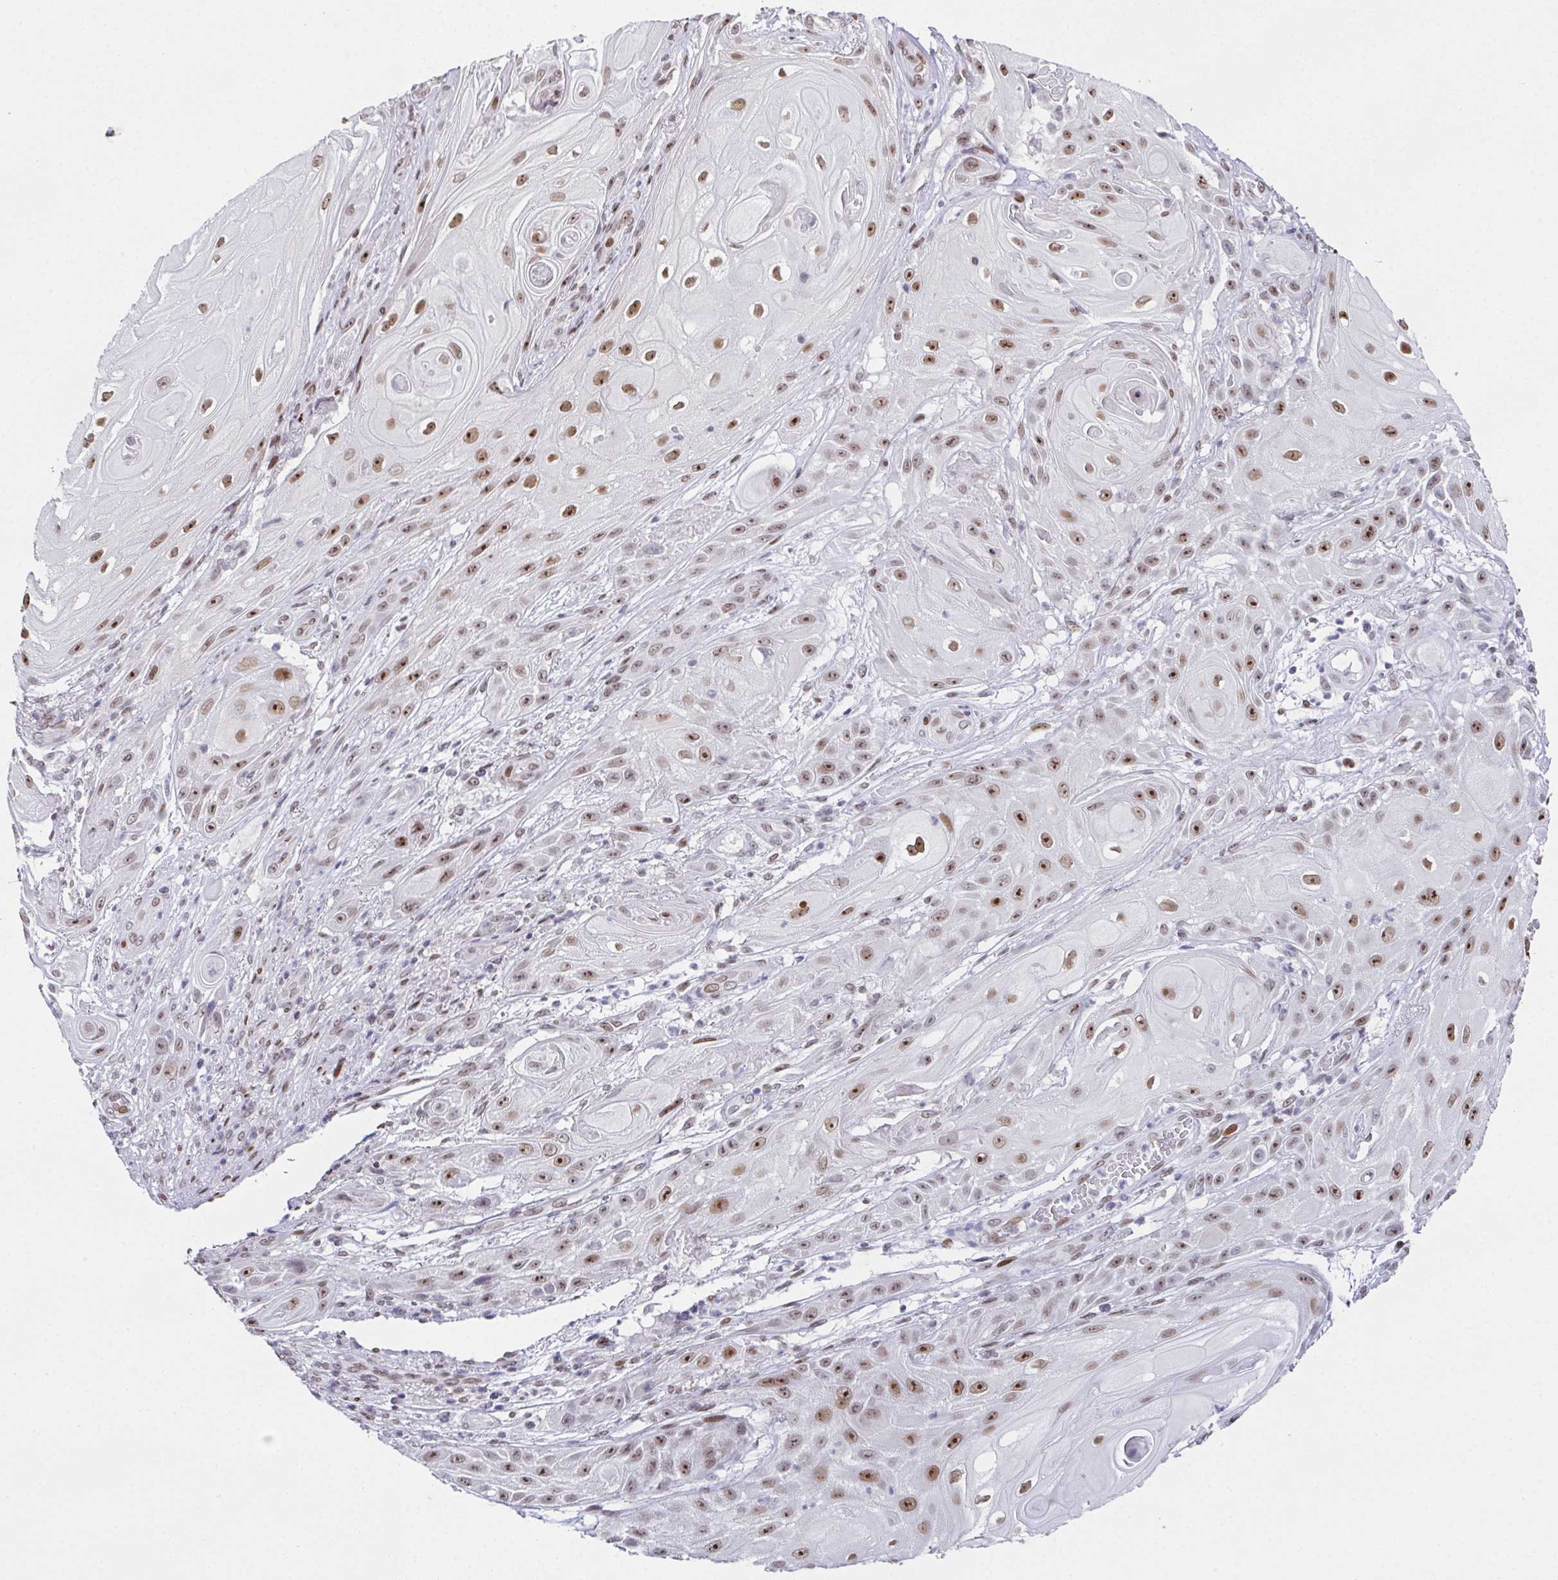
{"staining": {"intensity": "moderate", "quantity": ">75%", "location": "nuclear"}, "tissue": "skin cancer", "cell_type": "Tumor cells", "image_type": "cancer", "snomed": [{"axis": "morphology", "description": "Squamous cell carcinoma, NOS"}, {"axis": "topography", "description": "Skin"}], "caption": "This is a micrograph of immunohistochemistry staining of skin squamous cell carcinoma, which shows moderate positivity in the nuclear of tumor cells.", "gene": "RB1", "patient": {"sex": "male", "age": 62}}